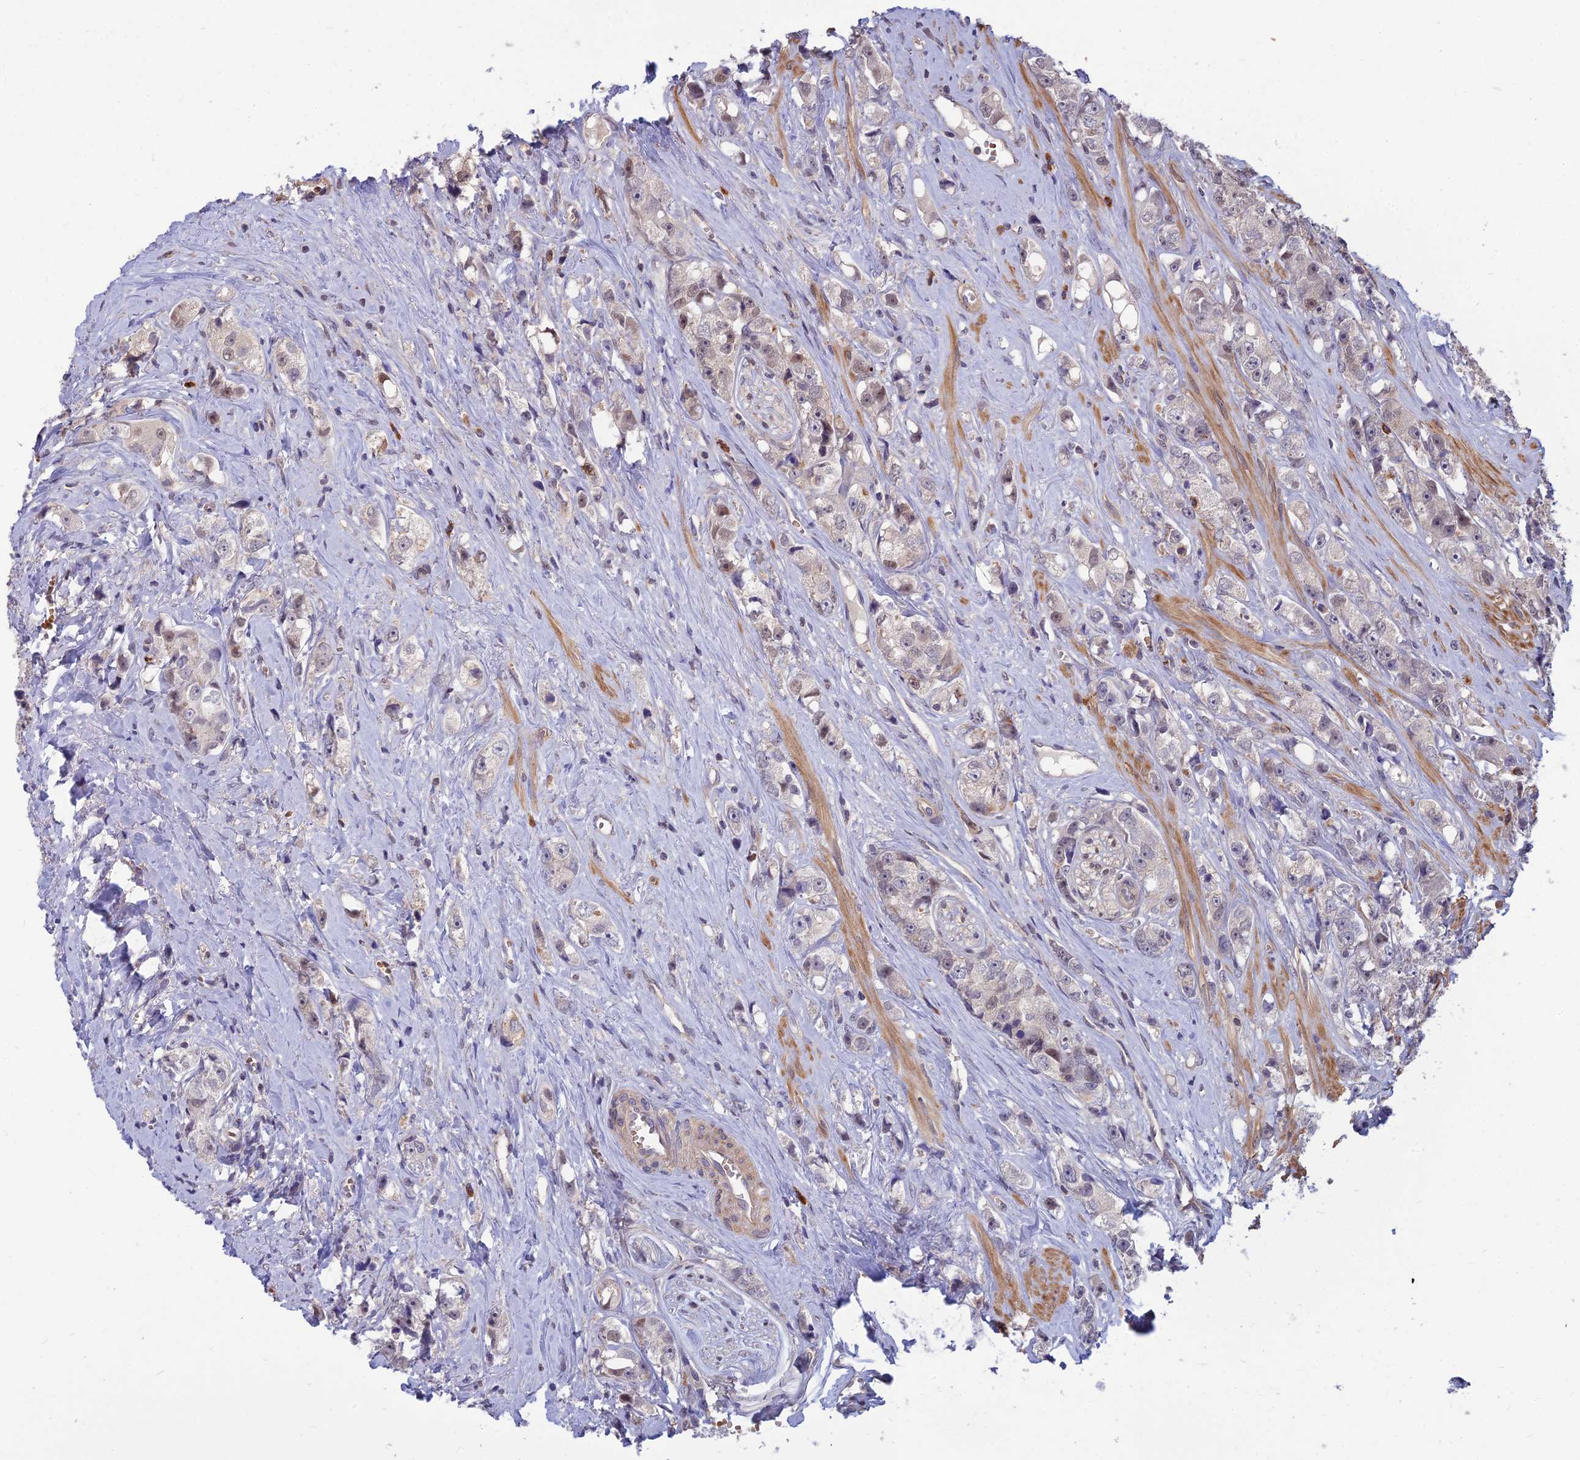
{"staining": {"intensity": "weak", "quantity": "25%-75%", "location": "cytoplasmic/membranous,nuclear"}, "tissue": "prostate cancer", "cell_type": "Tumor cells", "image_type": "cancer", "snomed": [{"axis": "morphology", "description": "Adenocarcinoma, High grade"}, {"axis": "topography", "description": "Prostate"}], "caption": "Prostate high-grade adenocarcinoma stained with immunohistochemistry demonstrates weak cytoplasmic/membranous and nuclear expression in approximately 25%-75% of tumor cells.", "gene": "OPA3", "patient": {"sex": "male", "age": 74}}